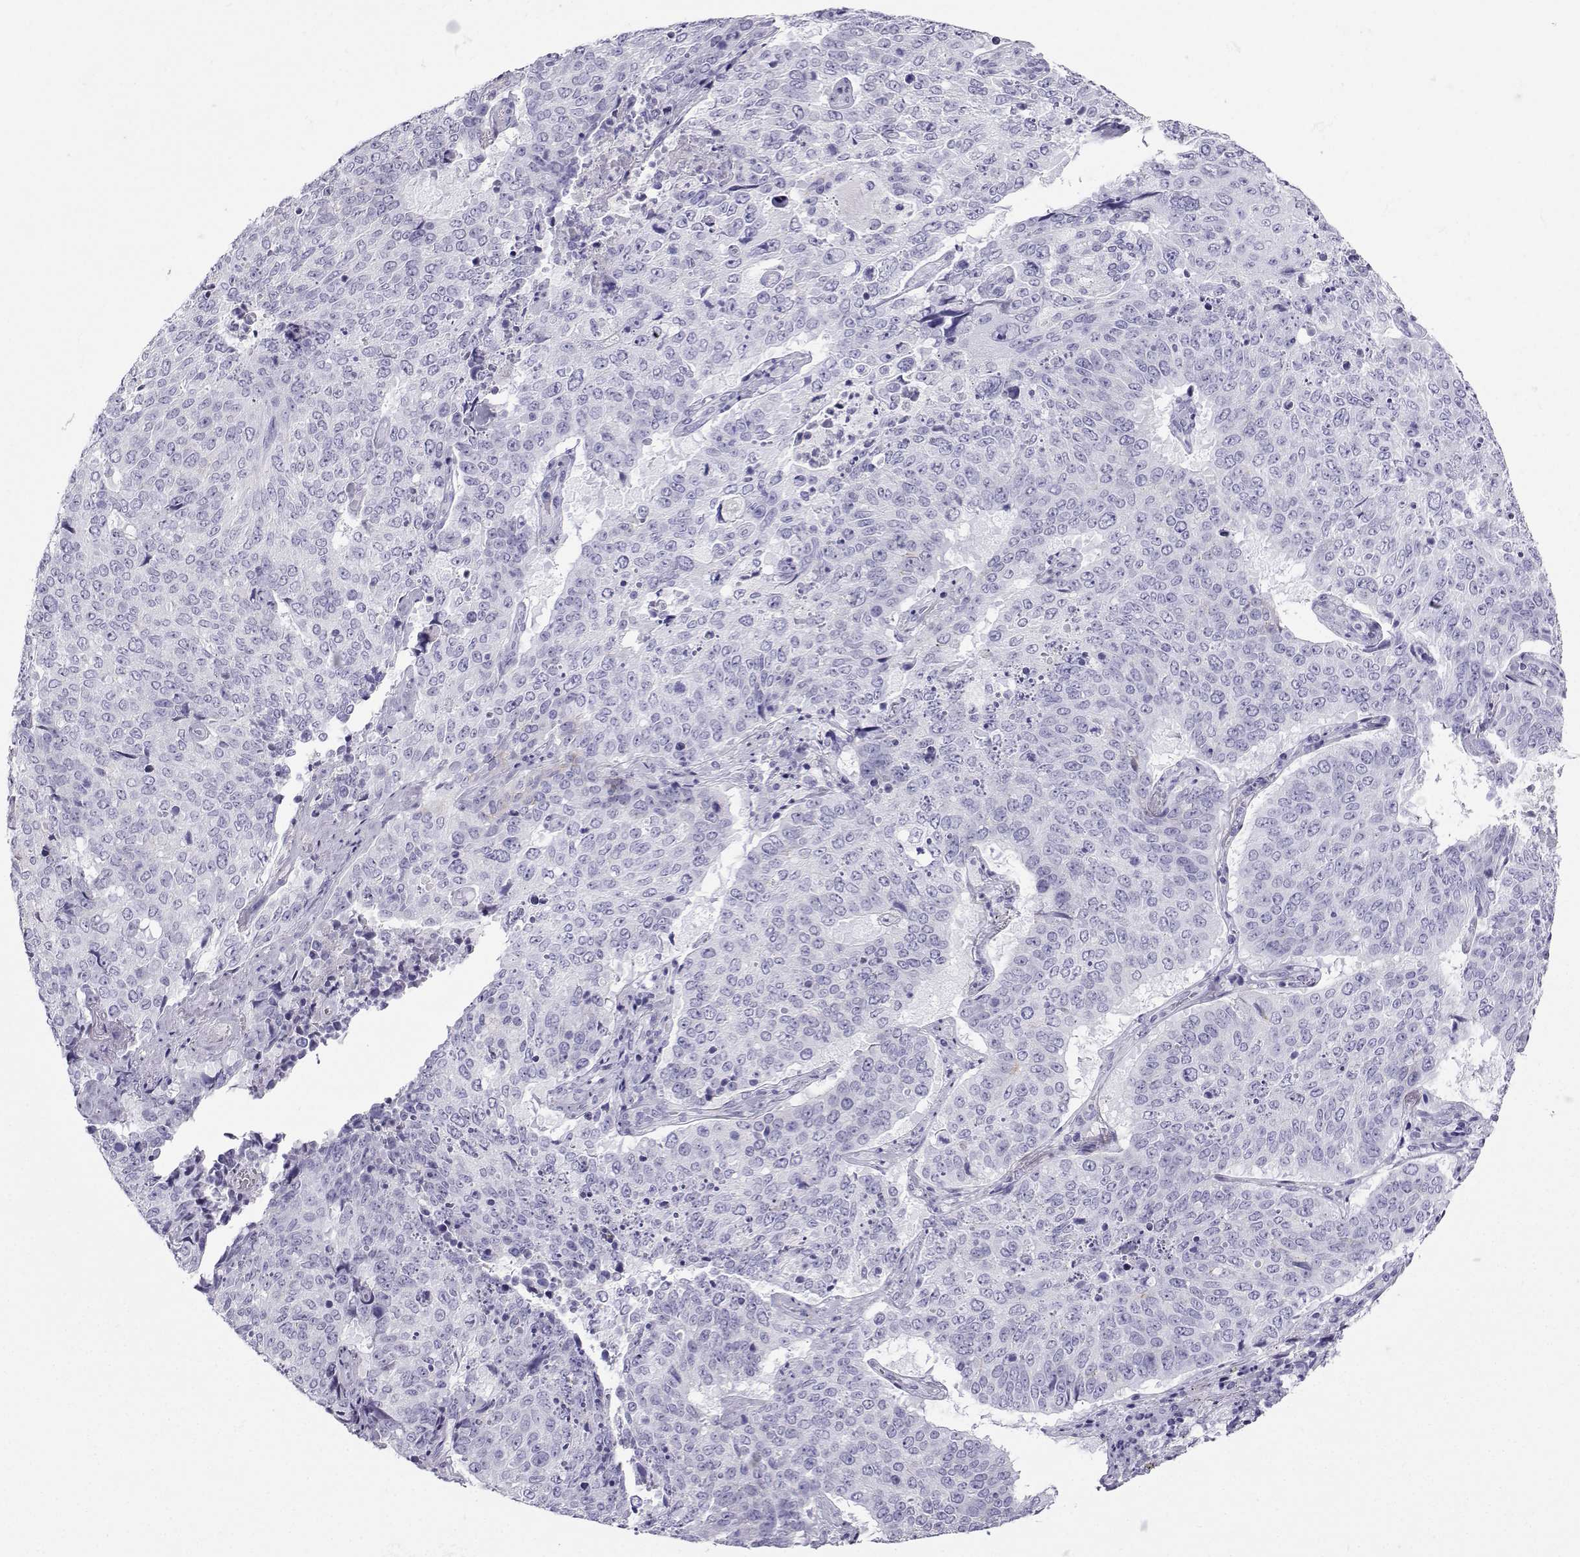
{"staining": {"intensity": "negative", "quantity": "none", "location": "none"}, "tissue": "lung cancer", "cell_type": "Tumor cells", "image_type": "cancer", "snomed": [{"axis": "morphology", "description": "Normal tissue, NOS"}, {"axis": "morphology", "description": "Squamous cell carcinoma, NOS"}, {"axis": "topography", "description": "Bronchus"}, {"axis": "topography", "description": "Lung"}], "caption": "Tumor cells show no significant expression in lung cancer (squamous cell carcinoma). (Brightfield microscopy of DAB (3,3'-diaminobenzidine) immunohistochemistry at high magnification).", "gene": "CD109", "patient": {"sex": "male", "age": 64}}